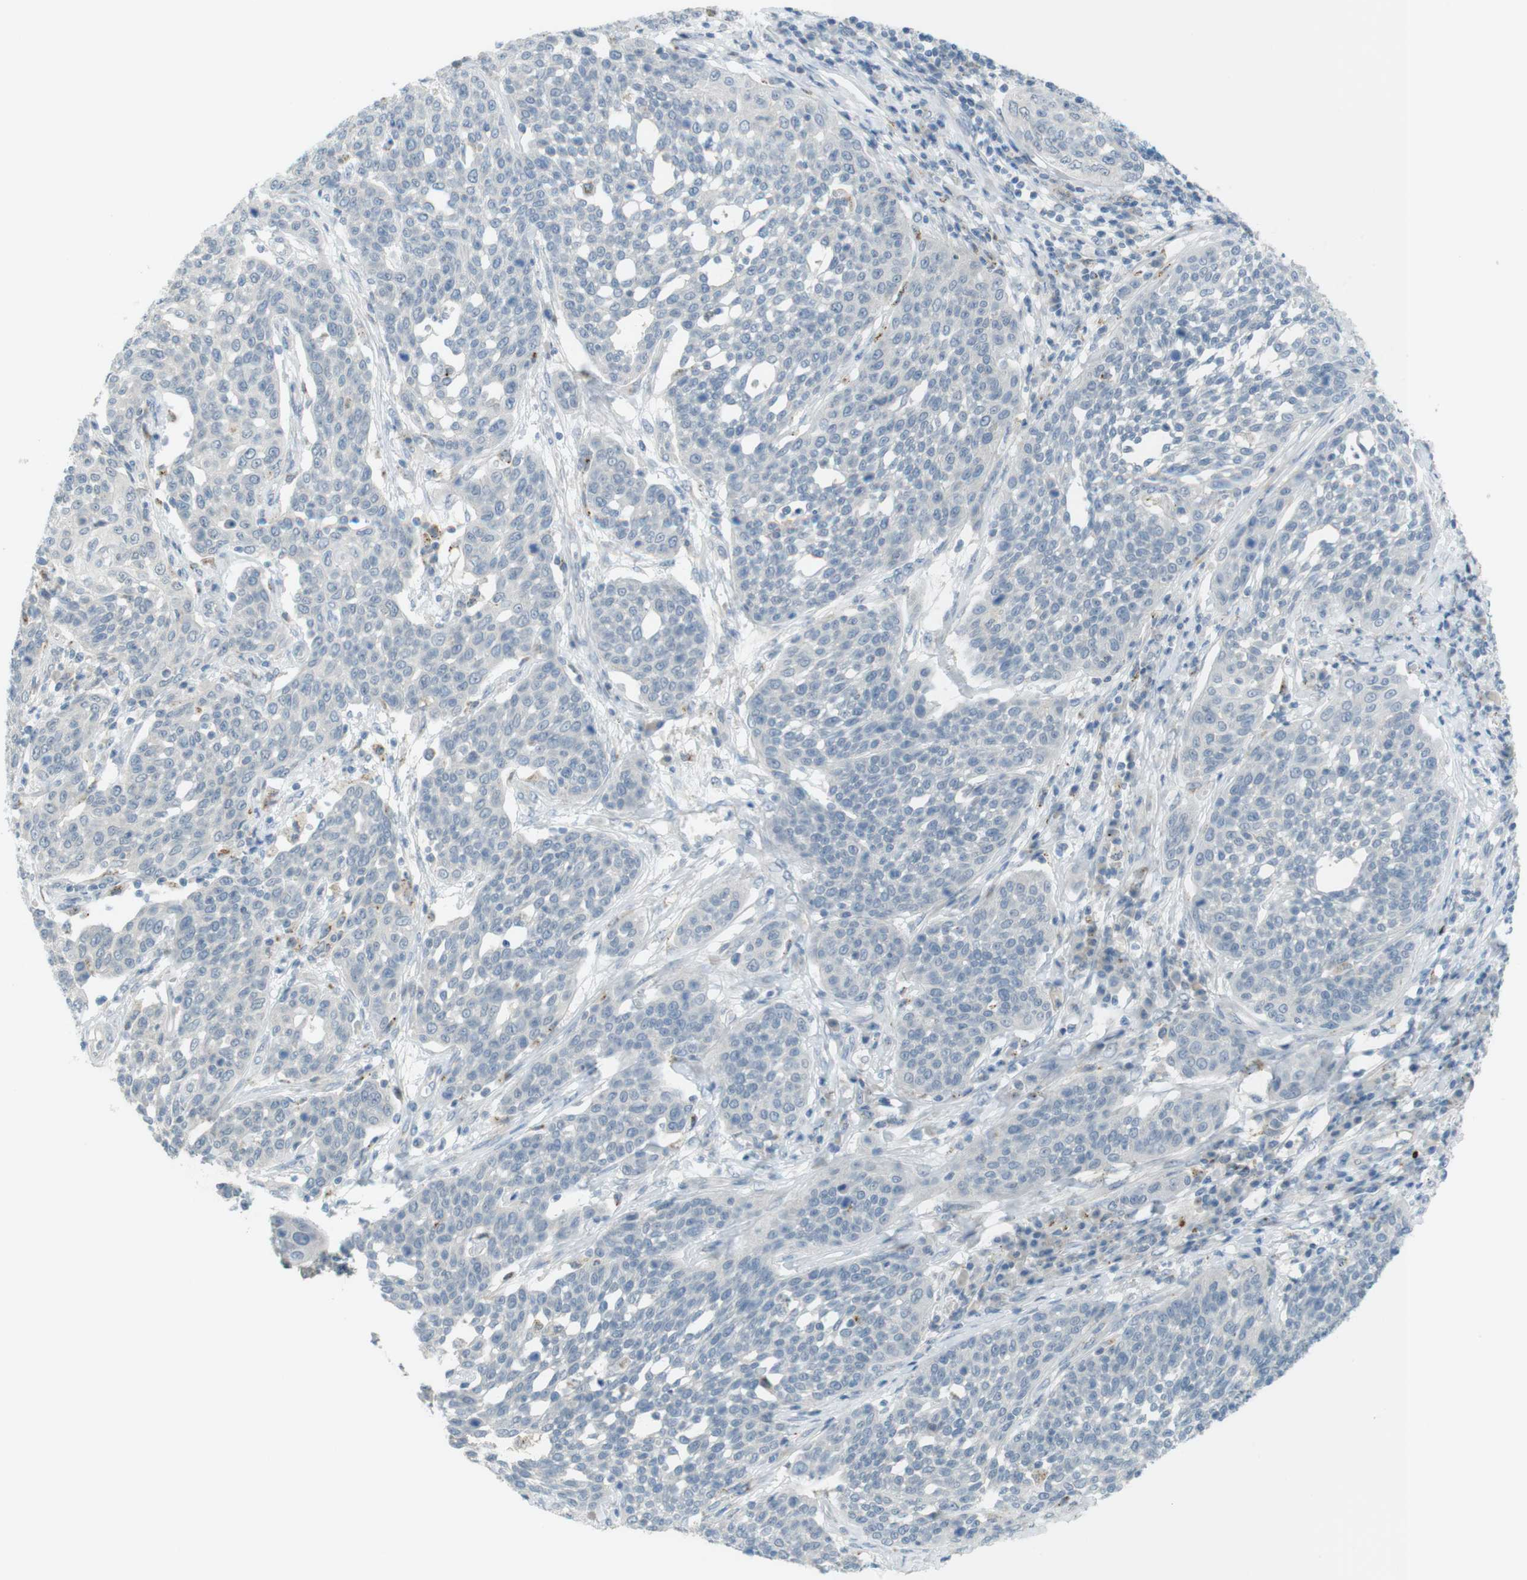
{"staining": {"intensity": "negative", "quantity": "none", "location": "none"}, "tissue": "cervical cancer", "cell_type": "Tumor cells", "image_type": "cancer", "snomed": [{"axis": "morphology", "description": "Squamous cell carcinoma, NOS"}, {"axis": "topography", "description": "Cervix"}], "caption": "Squamous cell carcinoma (cervical) was stained to show a protein in brown. There is no significant staining in tumor cells.", "gene": "UGT8", "patient": {"sex": "female", "age": 34}}